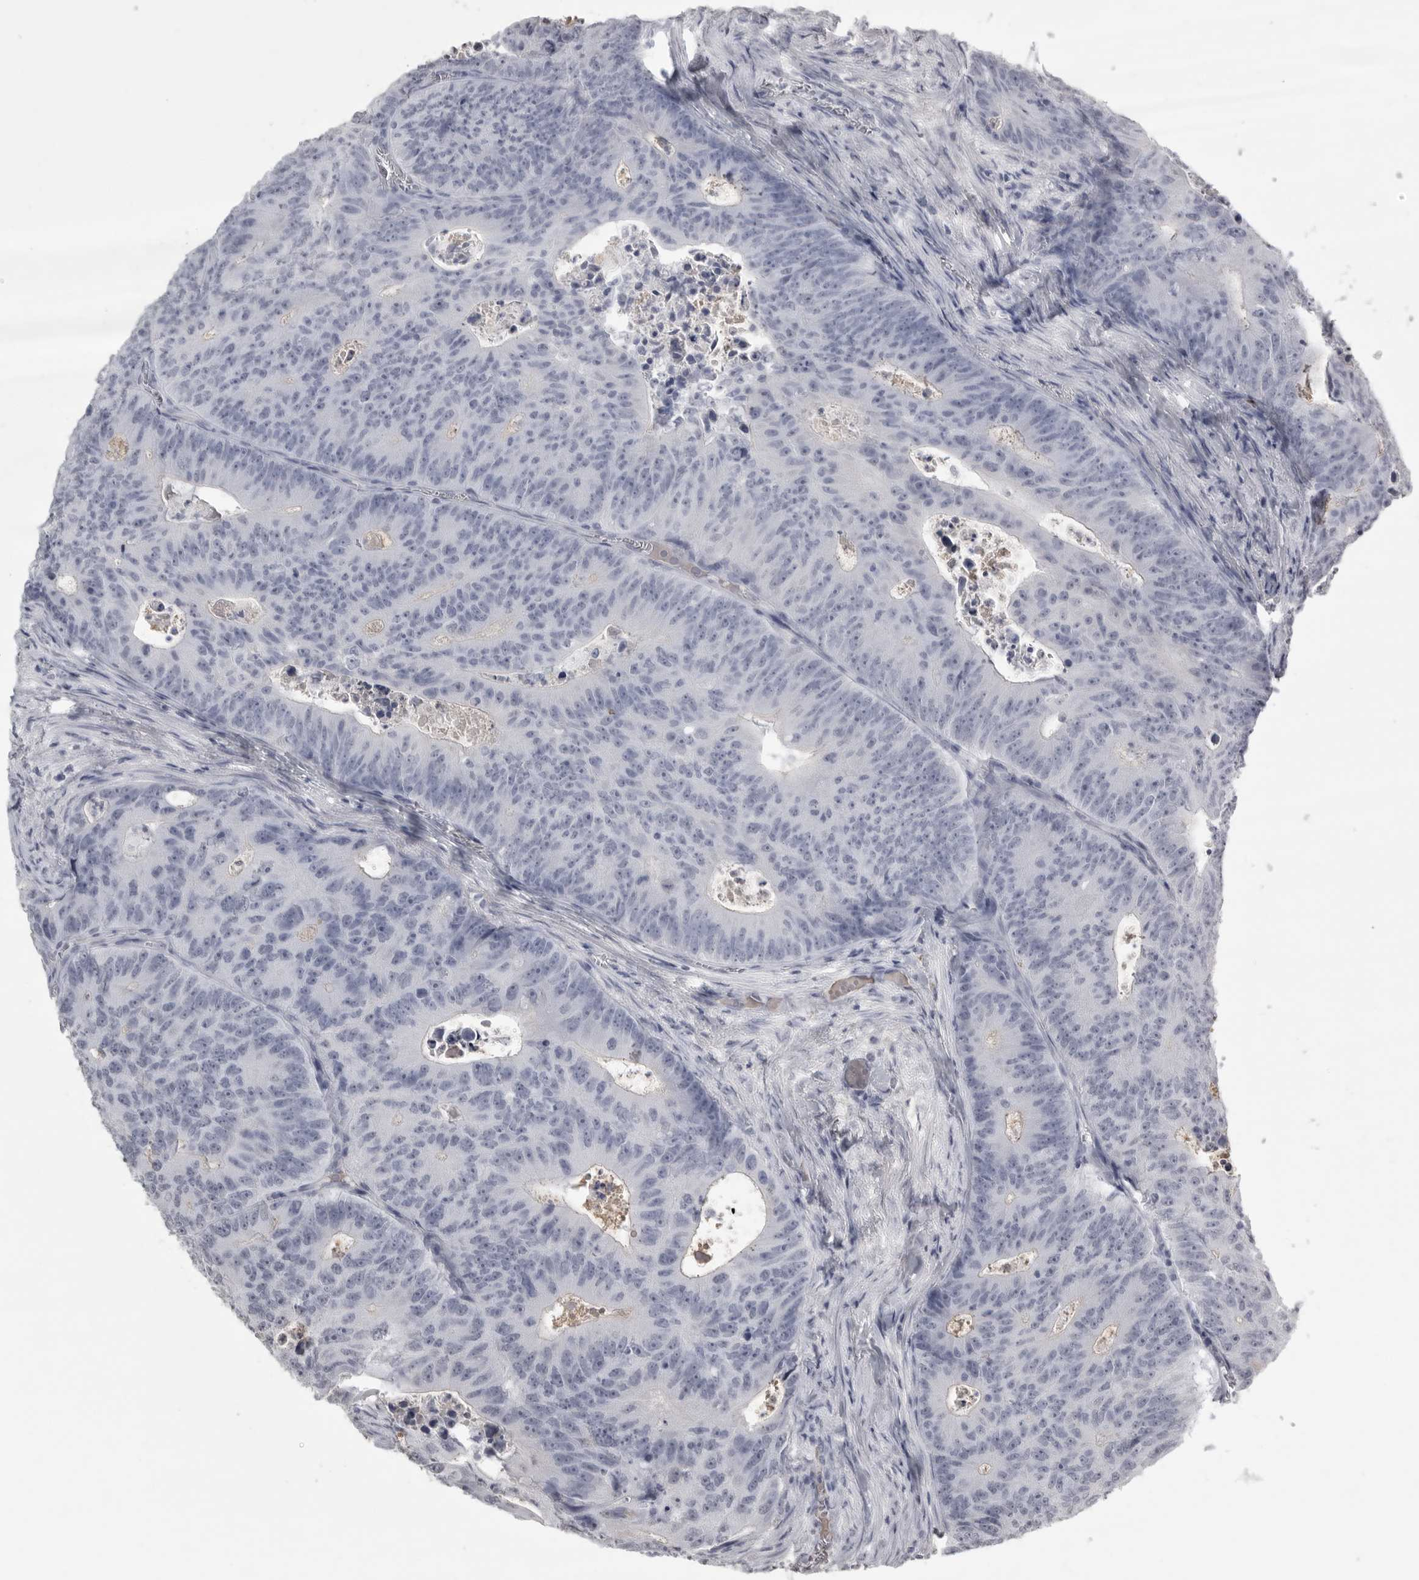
{"staining": {"intensity": "negative", "quantity": "none", "location": "none"}, "tissue": "colorectal cancer", "cell_type": "Tumor cells", "image_type": "cancer", "snomed": [{"axis": "morphology", "description": "Adenocarcinoma, NOS"}, {"axis": "topography", "description": "Colon"}], "caption": "Immunohistochemistry photomicrograph of neoplastic tissue: human adenocarcinoma (colorectal) stained with DAB (3,3'-diaminobenzidine) shows no significant protein positivity in tumor cells.", "gene": "GNLY", "patient": {"sex": "male", "age": 87}}